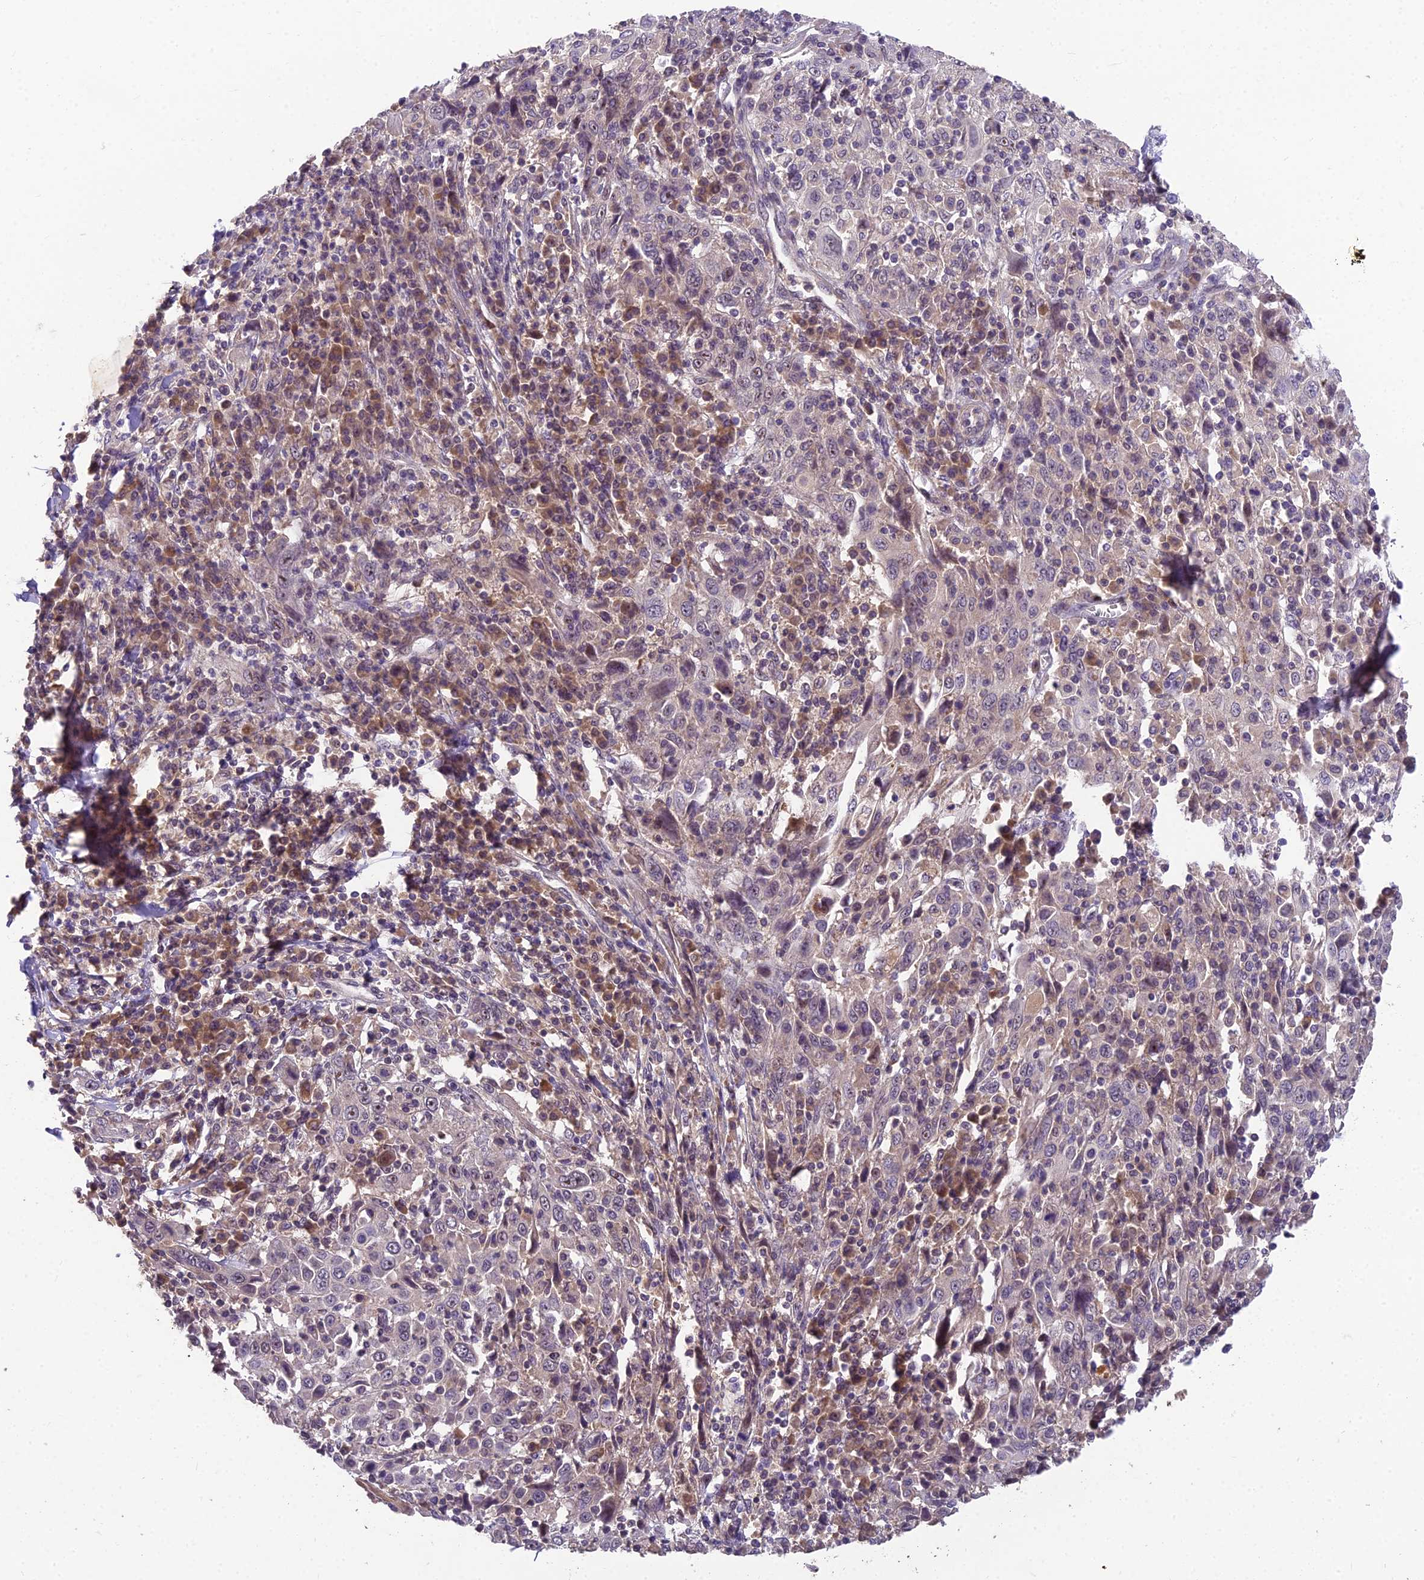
{"staining": {"intensity": "negative", "quantity": "none", "location": "none"}, "tissue": "cervical cancer", "cell_type": "Tumor cells", "image_type": "cancer", "snomed": [{"axis": "morphology", "description": "Squamous cell carcinoma, NOS"}, {"axis": "topography", "description": "Cervix"}], "caption": "Human cervical squamous cell carcinoma stained for a protein using immunohistochemistry reveals no expression in tumor cells.", "gene": "ZNF333", "patient": {"sex": "female", "age": 46}}